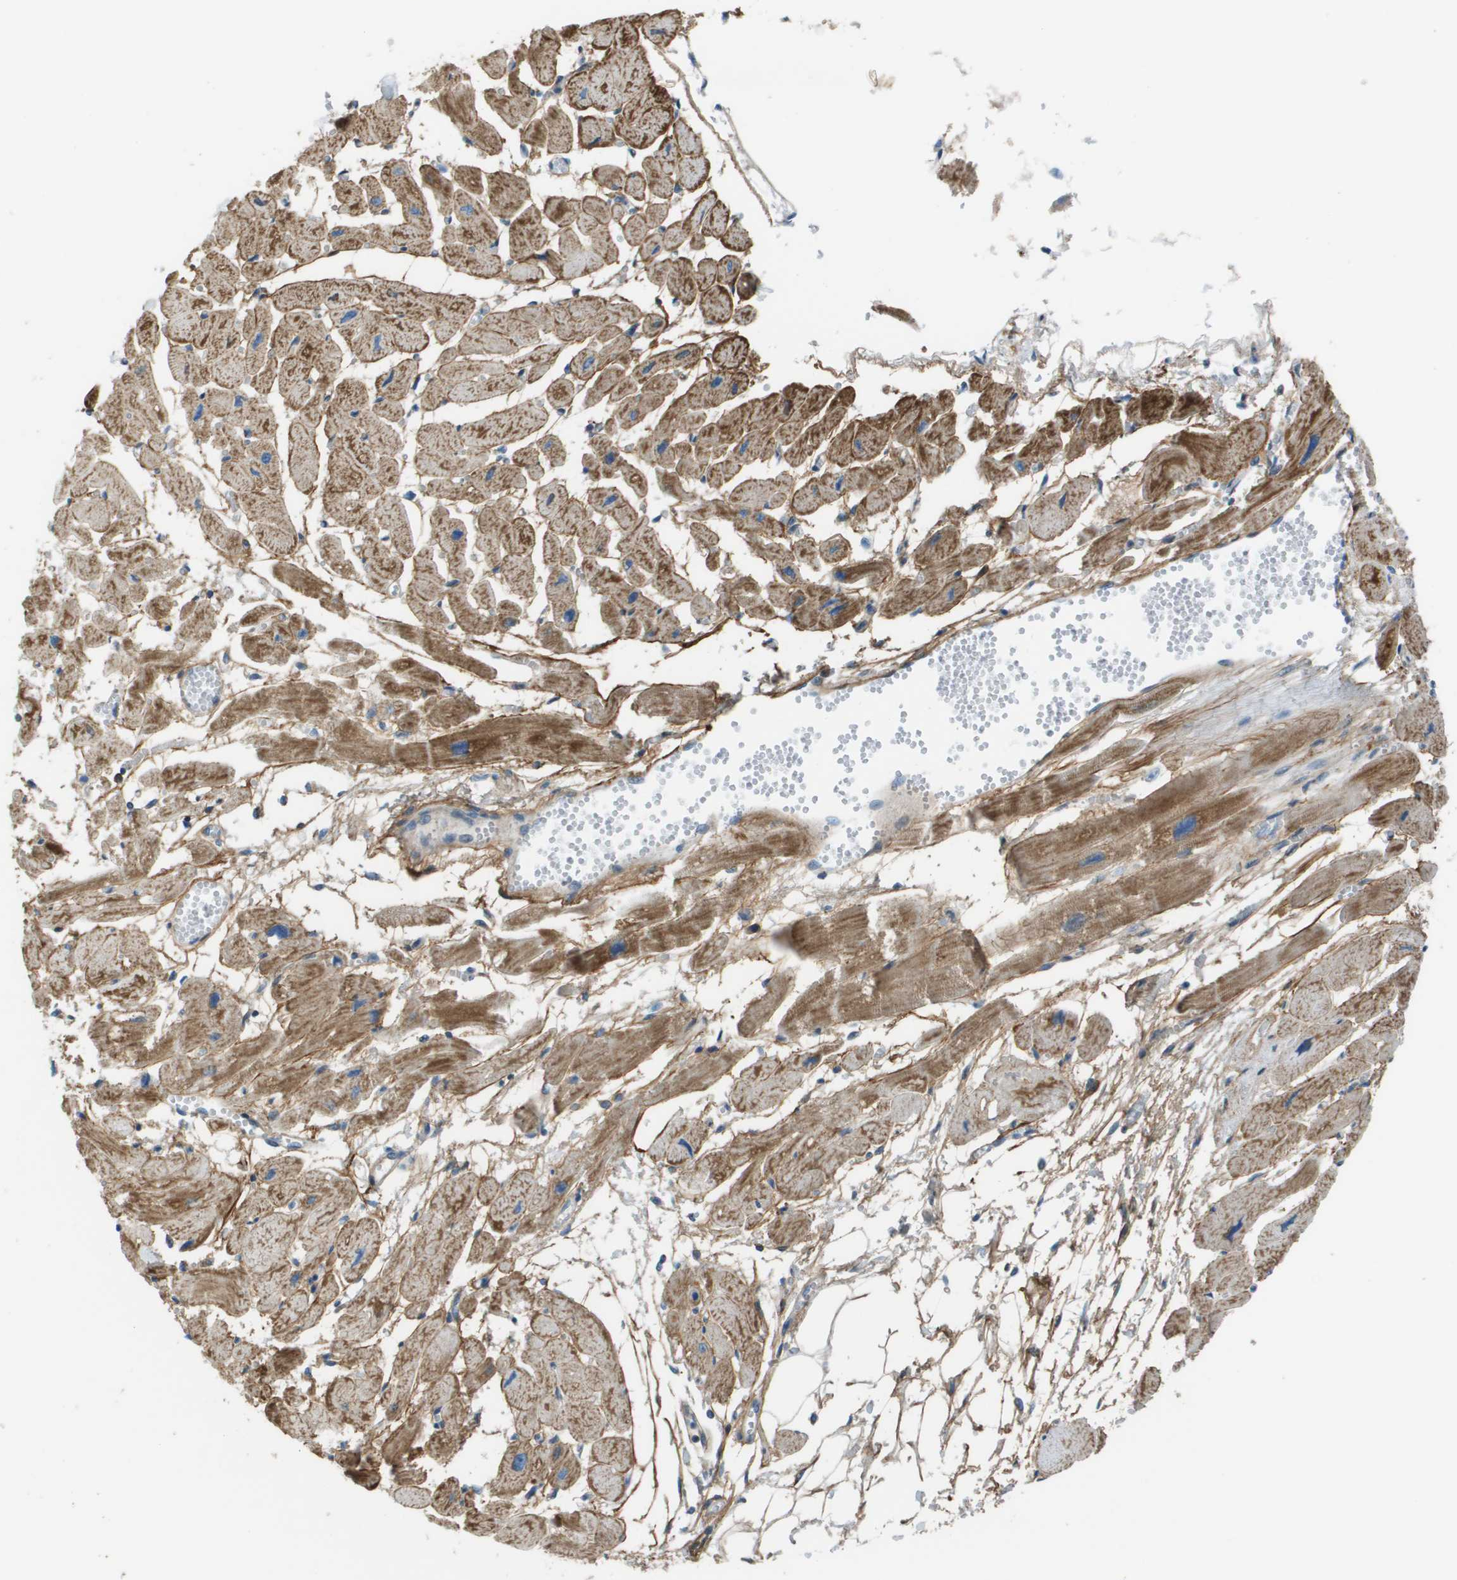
{"staining": {"intensity": "moderate", "quantity": ">75%", "location": "cytoplasmic/membranous"}, "tissue": "heart muscle", "cell_type": "Cardiomyocytes", "image_type": "normal", "snomed": [{"axis": "morphology", "description": "Normal tissue, NOS"}, {"axis": "topography", "description": "Heart"}], "caption": "Immunohistochemical staining of unremarkable heart muscle demonstrates medium levels of moderate cytoplasmic/membranous staining in about >75% of cardiomyocytes.", "gene": "GALNT6", "patient": {"sex": "female", "age": 54}}